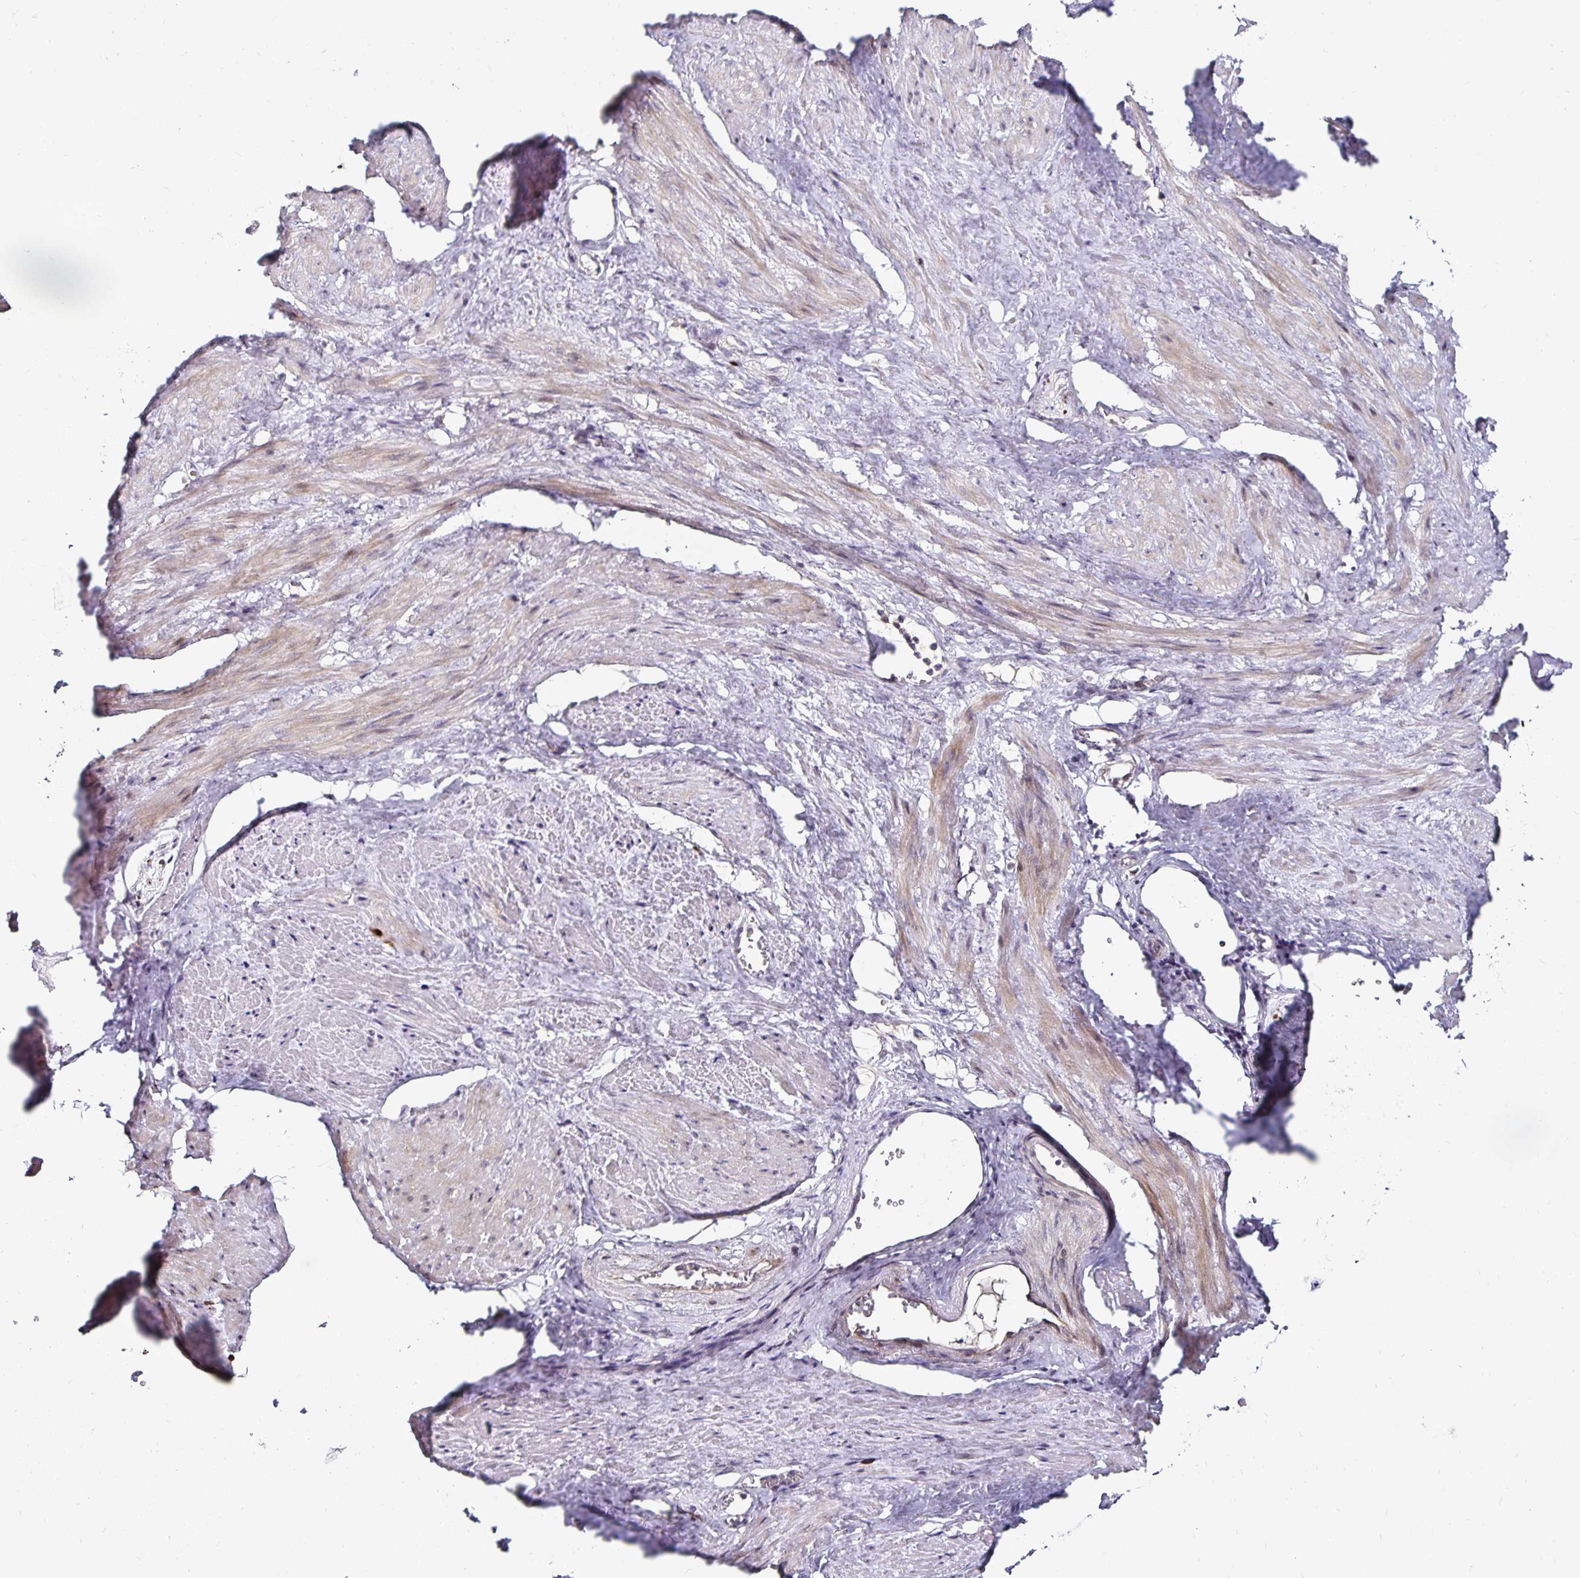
{"staining": {"intensity": "negative", "quantity": "none", "location": "none"}, "tissue": "adipose tissue", "cell_type": "Adipocytes", "image_type": "normal", "snomed": [{"axis": "morphology", "description": "Normal tissue, NOS"}, {"axis": "topography", "description": "Prostate"}, {"axis": "topography", "description": "Peripheral nerve tissue"}], "caption": "Immunohistochemistry of normal adipose tissue shows no expression in adipocytes.", "gene": "ANLN", "patient": {"sex": "male", "age": 55}}